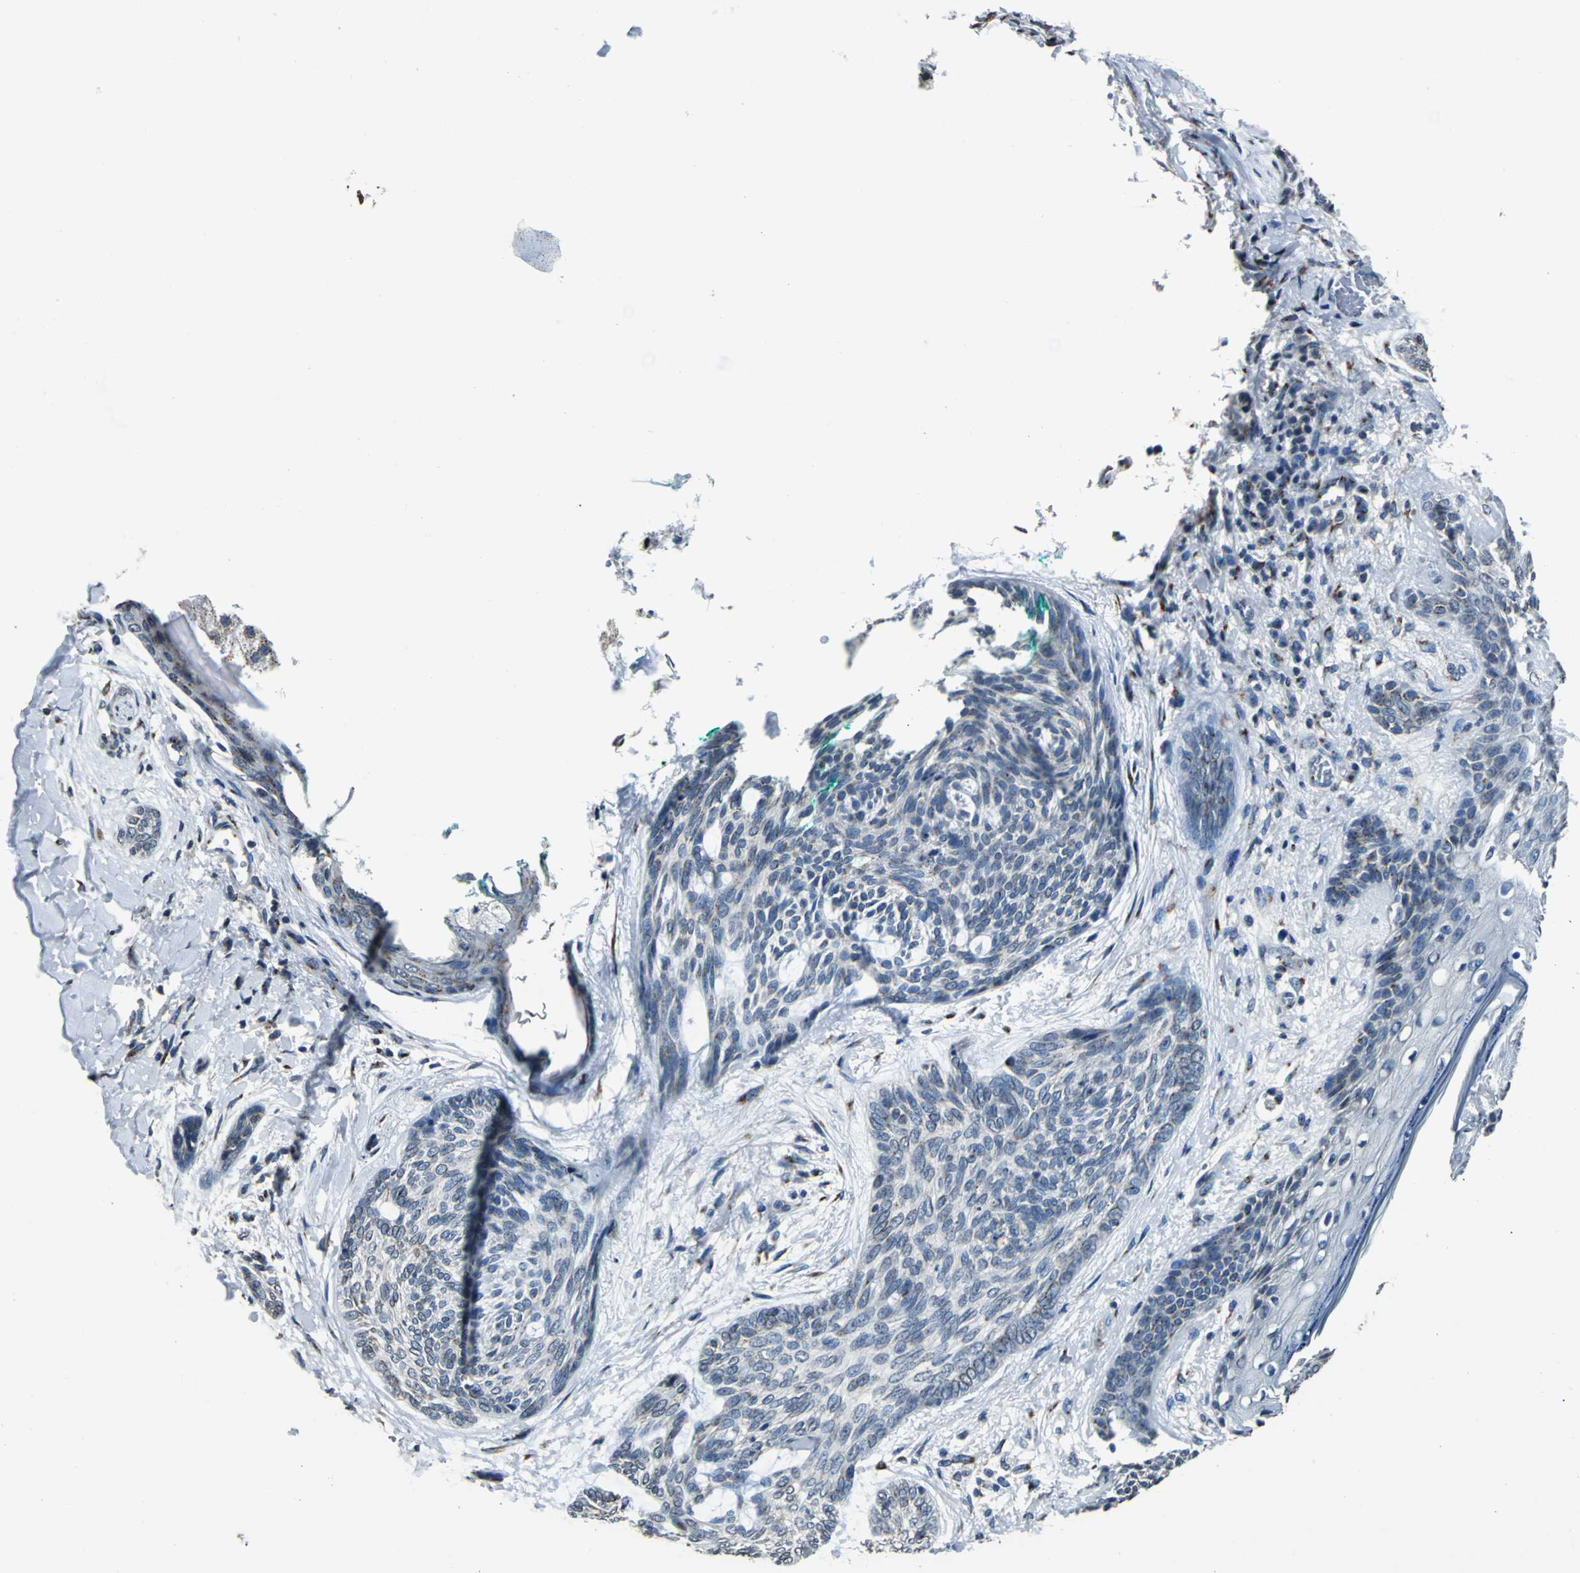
{"staining": {"intensity": "weak", "quantity": "<25%", "location": "cytoplasmic/membranous"}, "tissue": "skin cancer", "cell_type": "Tumor cells", "image_type": "cancer", "snomed": [{"axis": "morphology", "description": "Normal tissue, NOS"}, {"axis": "morphology", "description": "Basal cell carcinoma"}, {"axis": "topography", "description": "Skin"}], "caption": "An IHC photomicrograph of skin cancer is shown. There is no staining in tumor cells of skin cancer.", "gene": "TMEM115", "patient": {"sex": "female", "age": 71}}